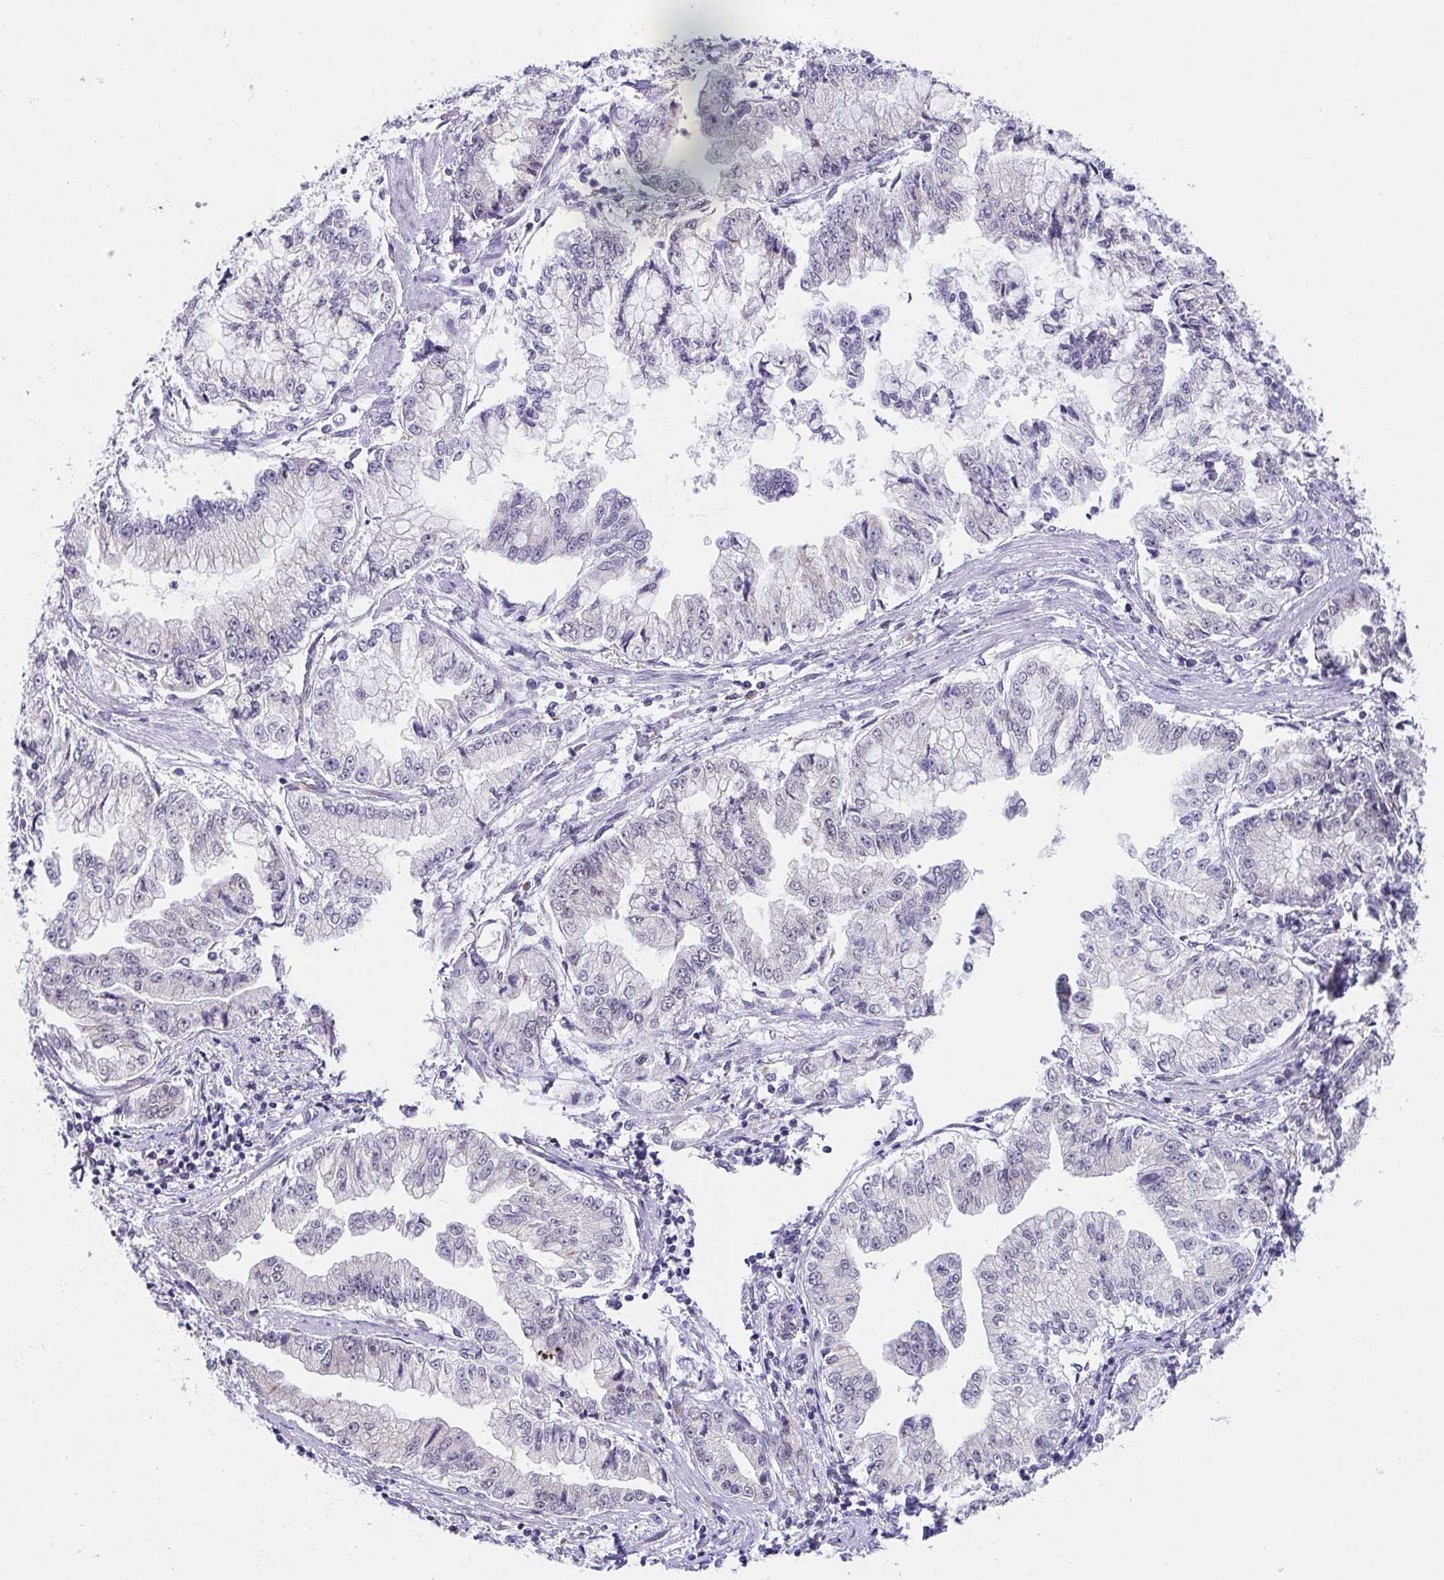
{"staining": {"intensity": "negative", "quantity": "none", "location": "none"}, "tissue": "stomach cancer", "cell_type": "Tumor cells", "image_type": "cancer", "snomed": [{"axis": "morphology", "description": "Adenocarcinoma, NOS"}, {"axis": "topography", "description": "Stomach, upper"}], "caption": "Human stomach adenocarcinoma stained for a protein using IHC demonstrates no expression in tumor cells.", "gene": "WDR72", "patient": {"sex": "female", "age": 74}}